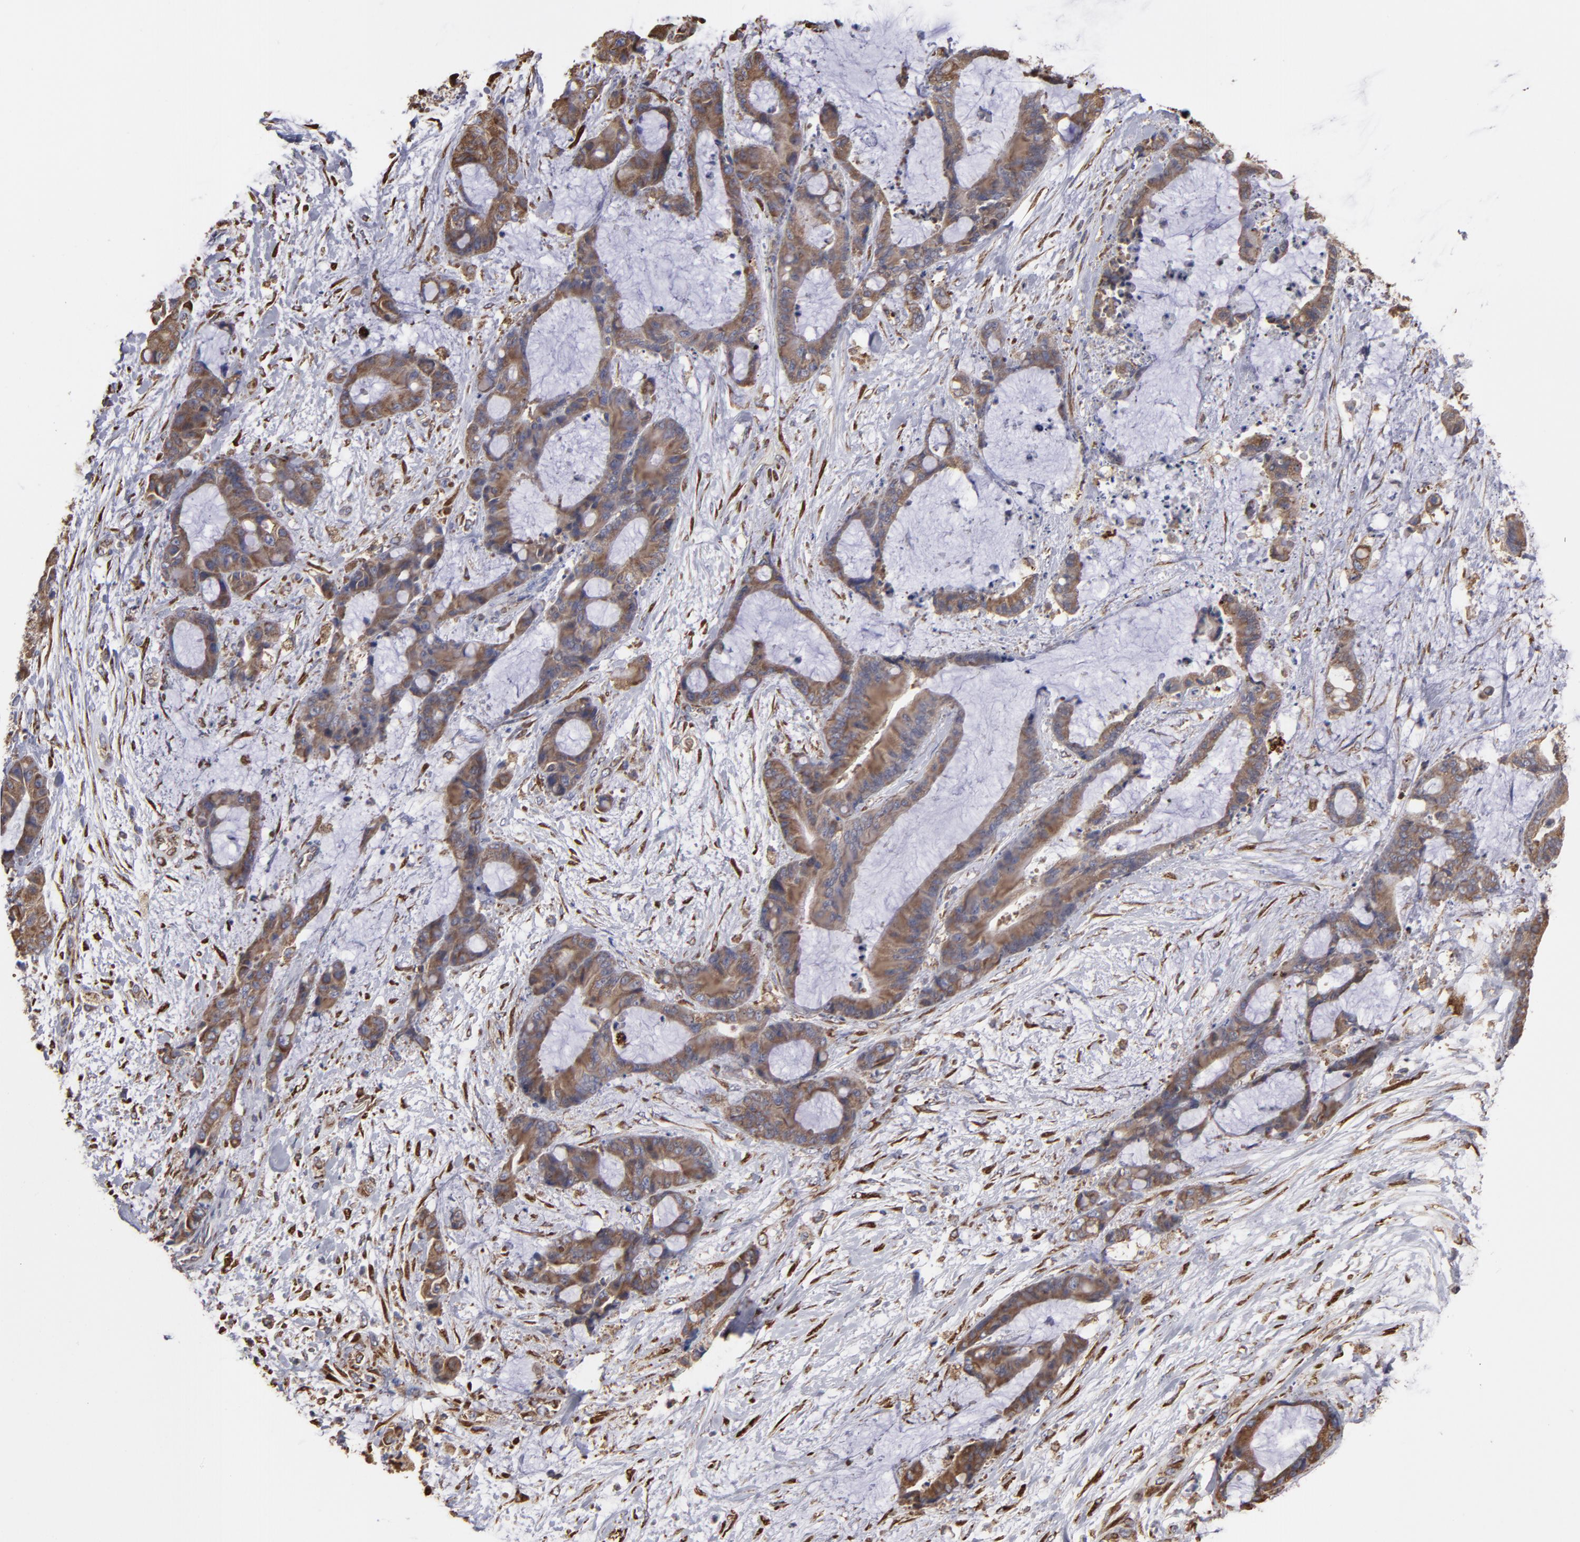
{"staining": {"intensity": "moderate", "quantity": ">75%", "location": "cytoplasmic/membranous"}, "tissue": "liver cancer", "cell_type": "Tumor cells", "image_type": "cancer", "snomed": [{"axis": "morphology", "description": "Cholangiocarcinoma"}, {"axis": "topography", "description": "Liver"}], "caption": "Immunohistochemistry (IHC) staining of liver cholangiocarcinoma, which exhibits medium levels of moderate cytoplasmic/membranous positivity in approximately >75% of tumor cells indicating moderate cytoplasmic/membranous protein staining. The staining was performed using DAB (brown) for protein detection and nuclei were counterstained in hematoxylin (blue).", "gene": "SND1", "patient": {"sex": "female", "age": 73}}